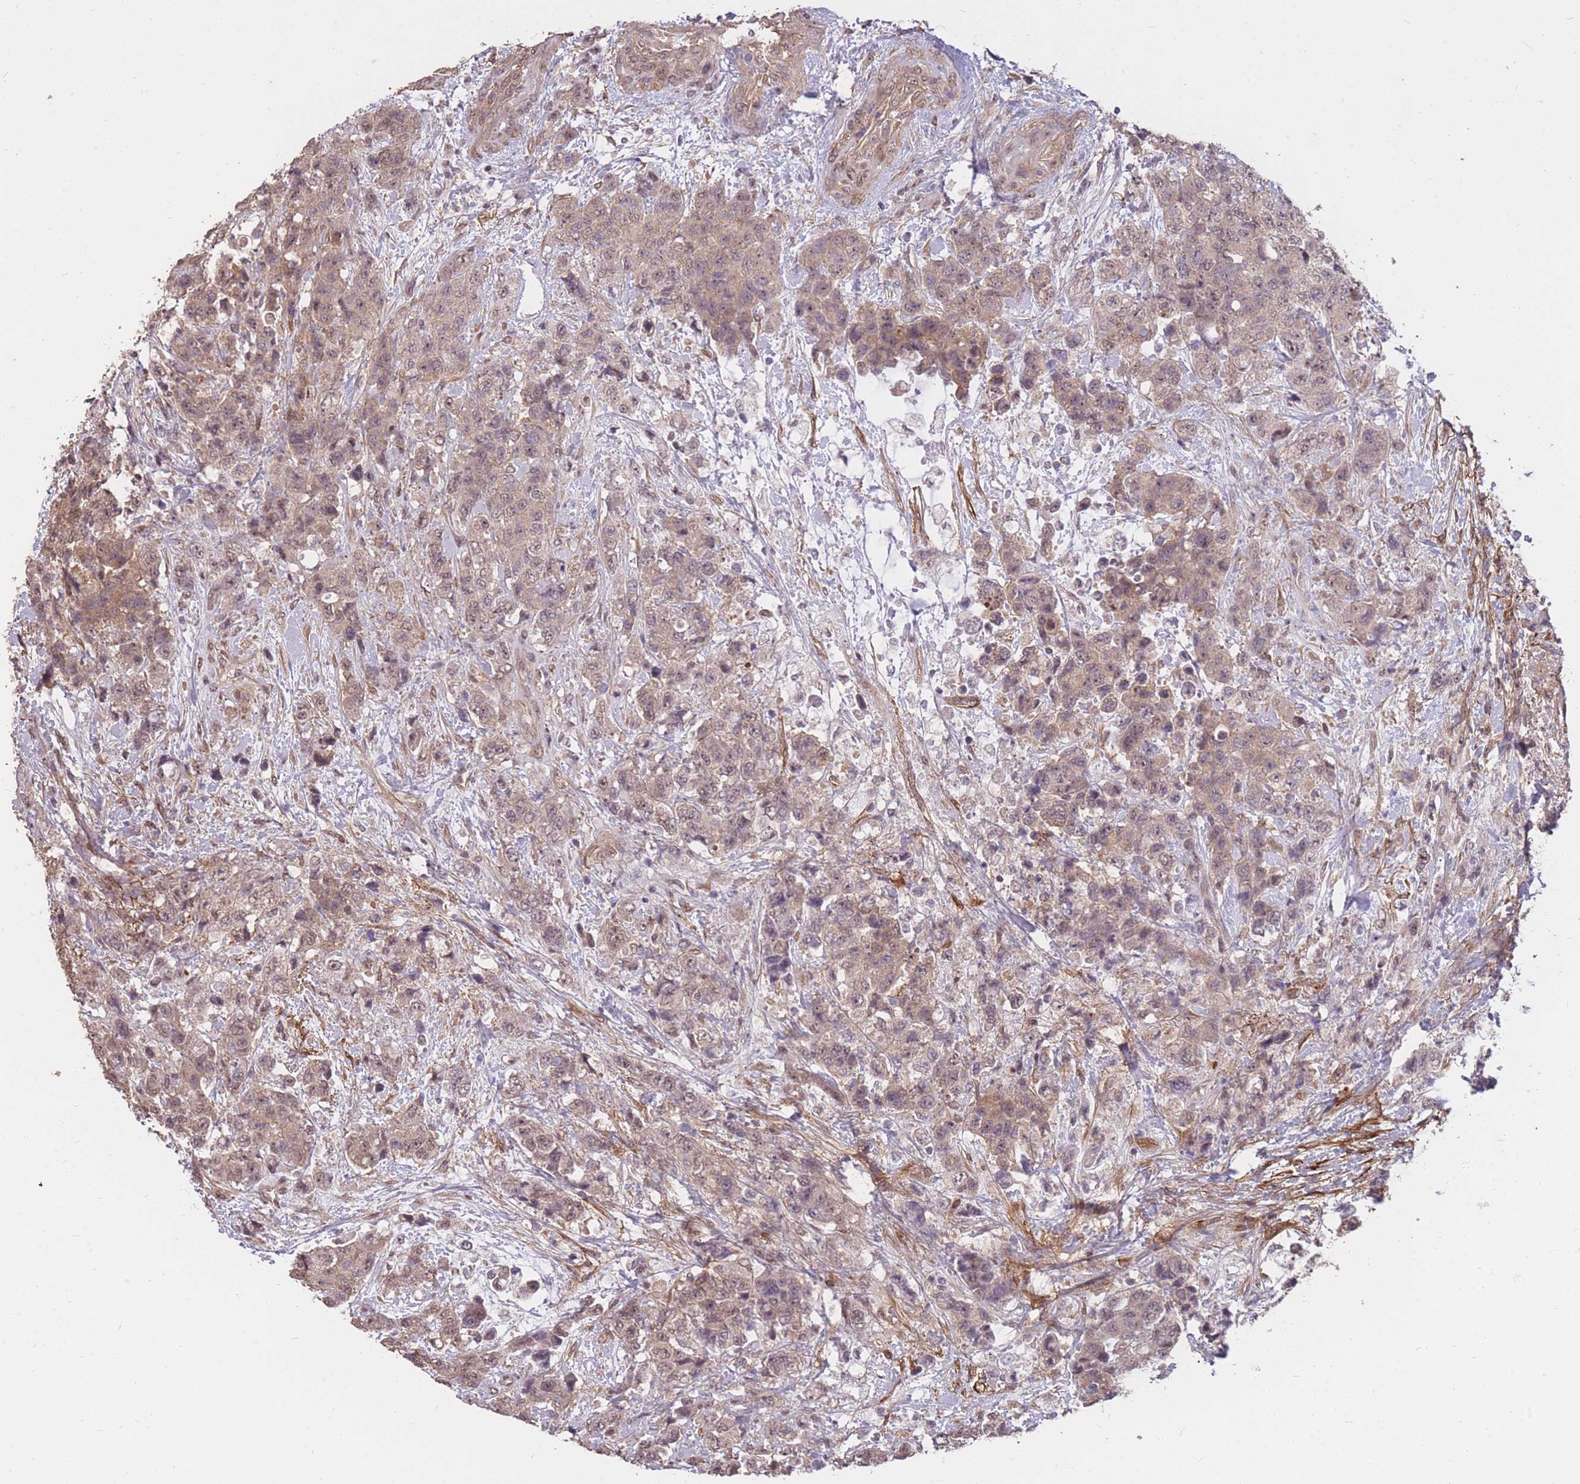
{"staining": {"intensity": "weak", "quantity": "25%-75%", "location": "cytoplasmic/membranous,nuclear"}, "tissue": "urothelial cancer", "cell_type": "Tumor cells", "image_type": "cancer", "snomed": [{"axis": "morphology", "description": "Urothelial carcinoma, High grade"}, {"axis": "topography", "description": "Urinary bladder"}], "caption": "Weak cytoplasmic/membranous and nuclear protein expression is seen in approximately 25%-75% of tumor cells in urothelial carcinoma (high-grade). (Brightfield microscopy of DAB IHC at high magnification).", "gene": "DYNC1LI2", "patient": {"sex": "female", "age": 78}}